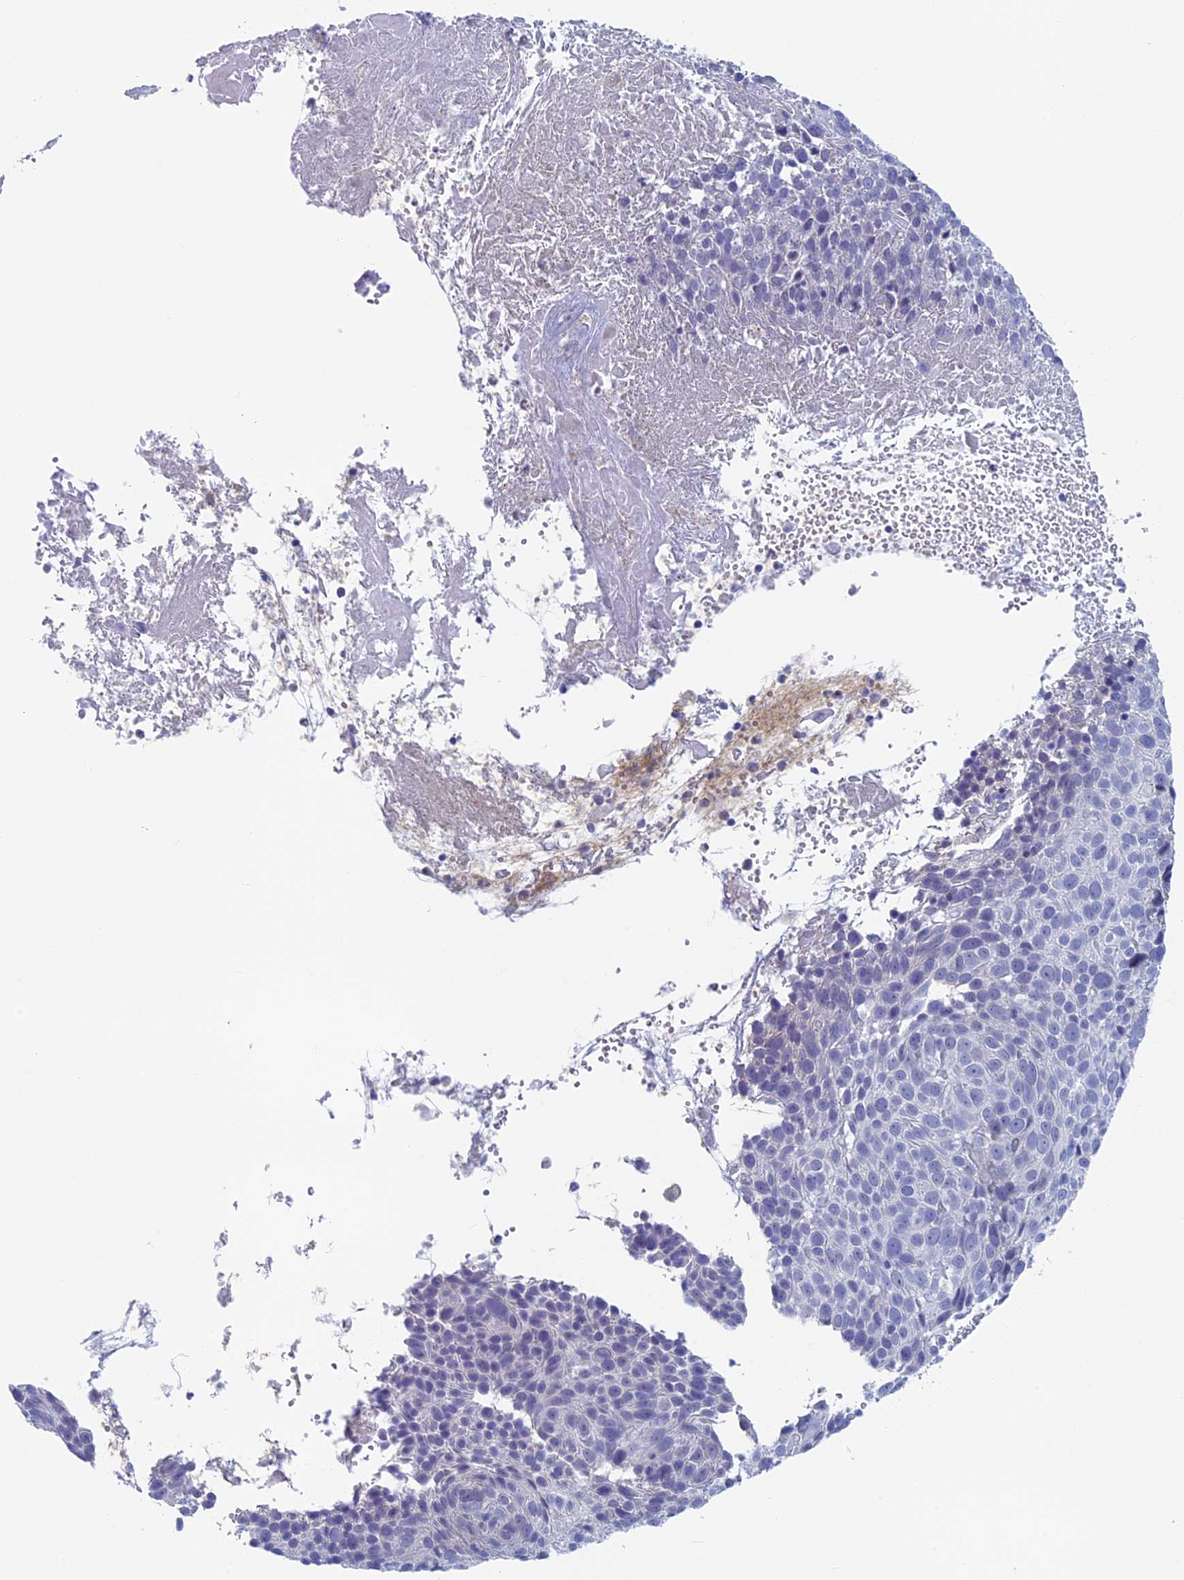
{"staining": {"intensity": "negative", "quantity": "none", "location": "none"}, "tissue": "cervical cancer", "cell_type": "Tumor cells", "image_type": "cancer", "snomed": [{"axis": "morphology", "description": "Squamous cell carcinoma, NOS"}, {"axis": "topography", "description": "Cervix"}], "caption": "High power microscopy histopathology image of an immunohistochemistry photomicrograph of cervical cancer (squamous cell carcinoma), revealing no significant positivity in tumor cells.", "gene": "MAGEB6", "patient": {"sex": "female", "age": 74}}